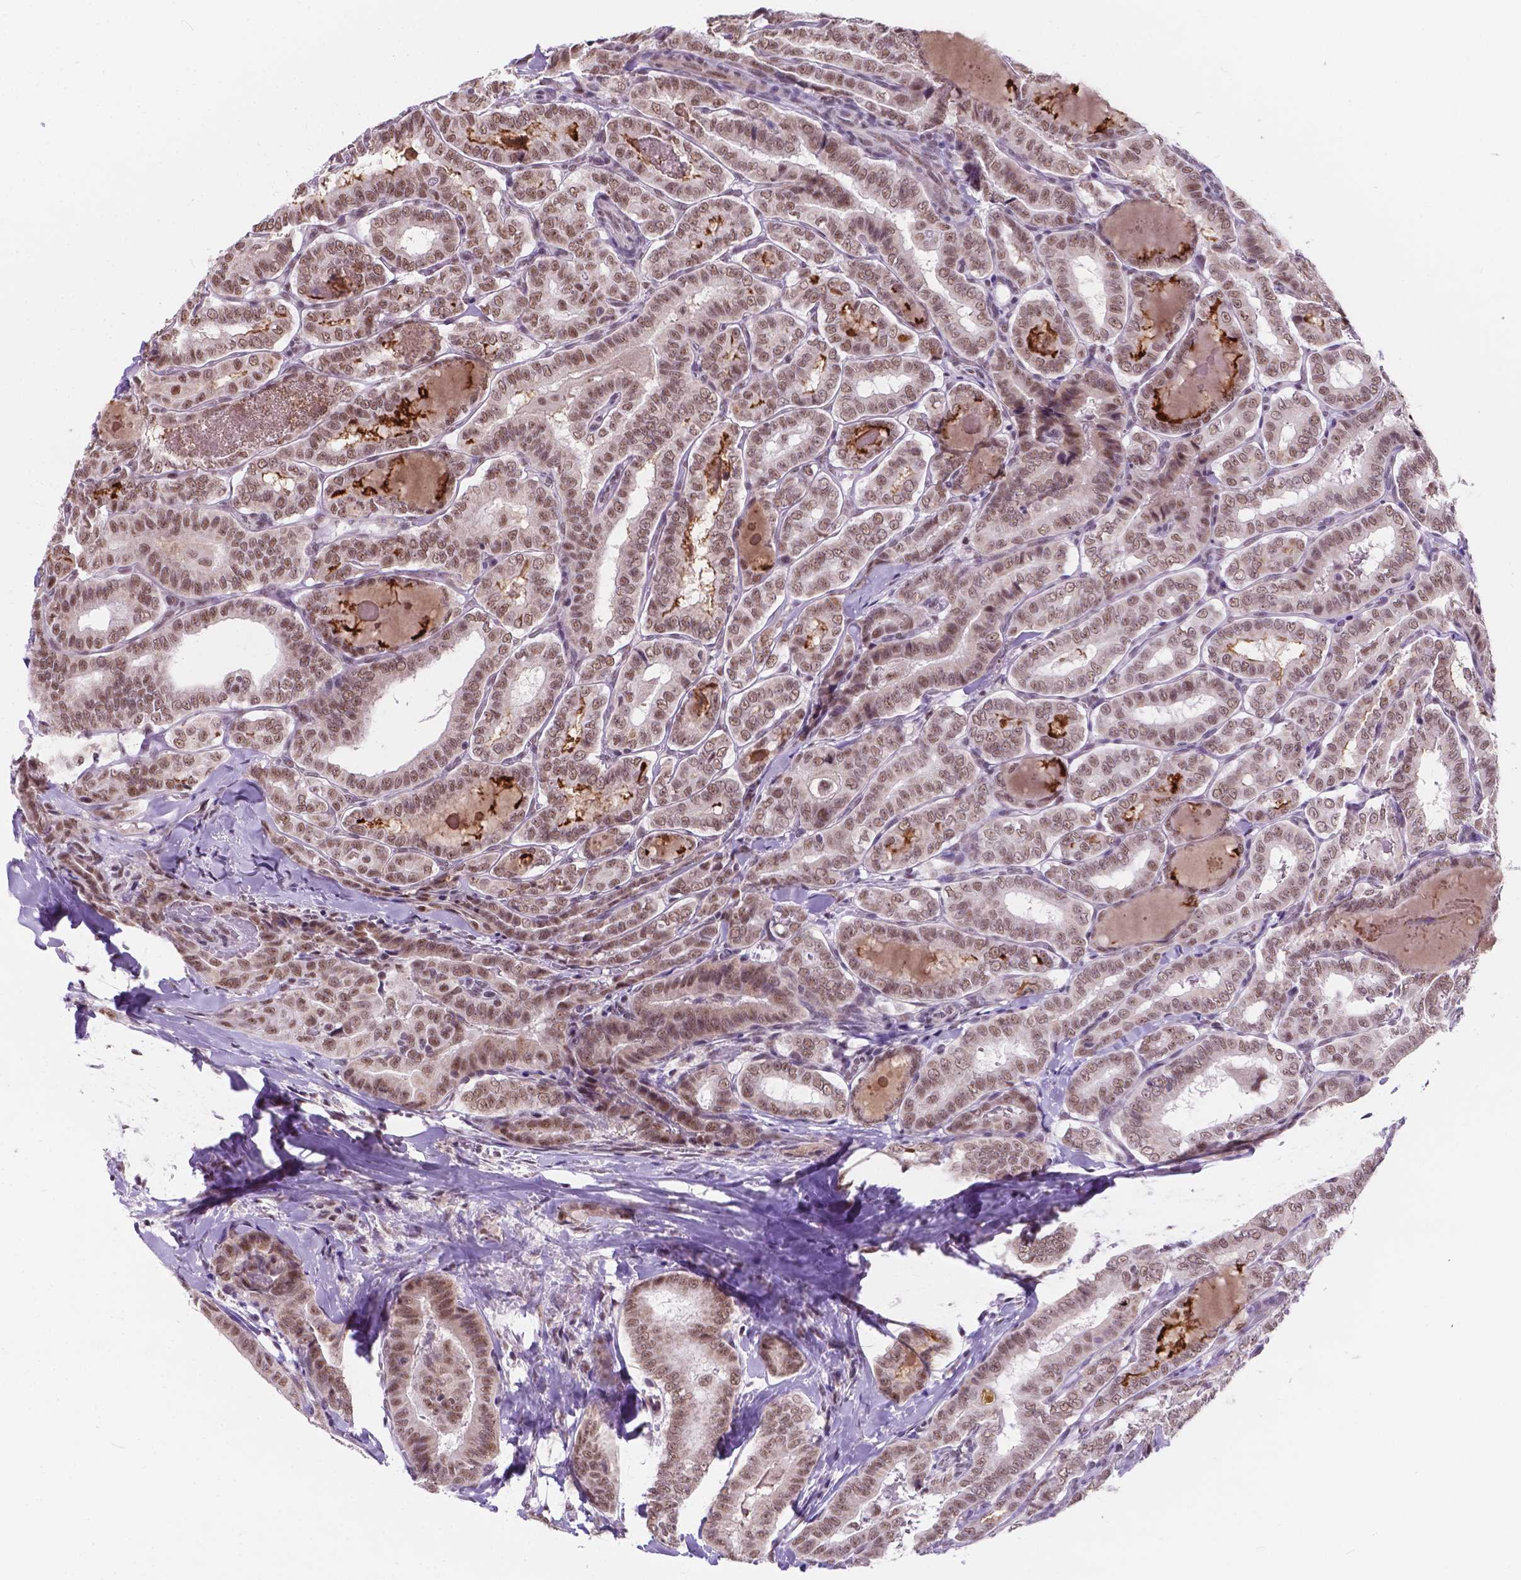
{"staining": {"intensity": "moderate", "quantity": ">75%", "location": "nuclear"}, "tissue": "thyroid cancer", "cell_type": "Tumor cells", "image_type": "cancer", "snomed": [{"axis": "morphology", "description": "Papillary adenocarcinoma, NOS"}, {"axis": "morphology", "description": "Papillary adenoma metastatic"}, {"axis": "topography", "description": "Thyroid gland"}], "caption": "Immunohistochemistry (DAB) staining of human thyroid cancer displays moderate nuclear protein expression in approximately >75% of tumor cells.", "gene": "BCAS2", "patient": {"sex": "female", "age": 50}}